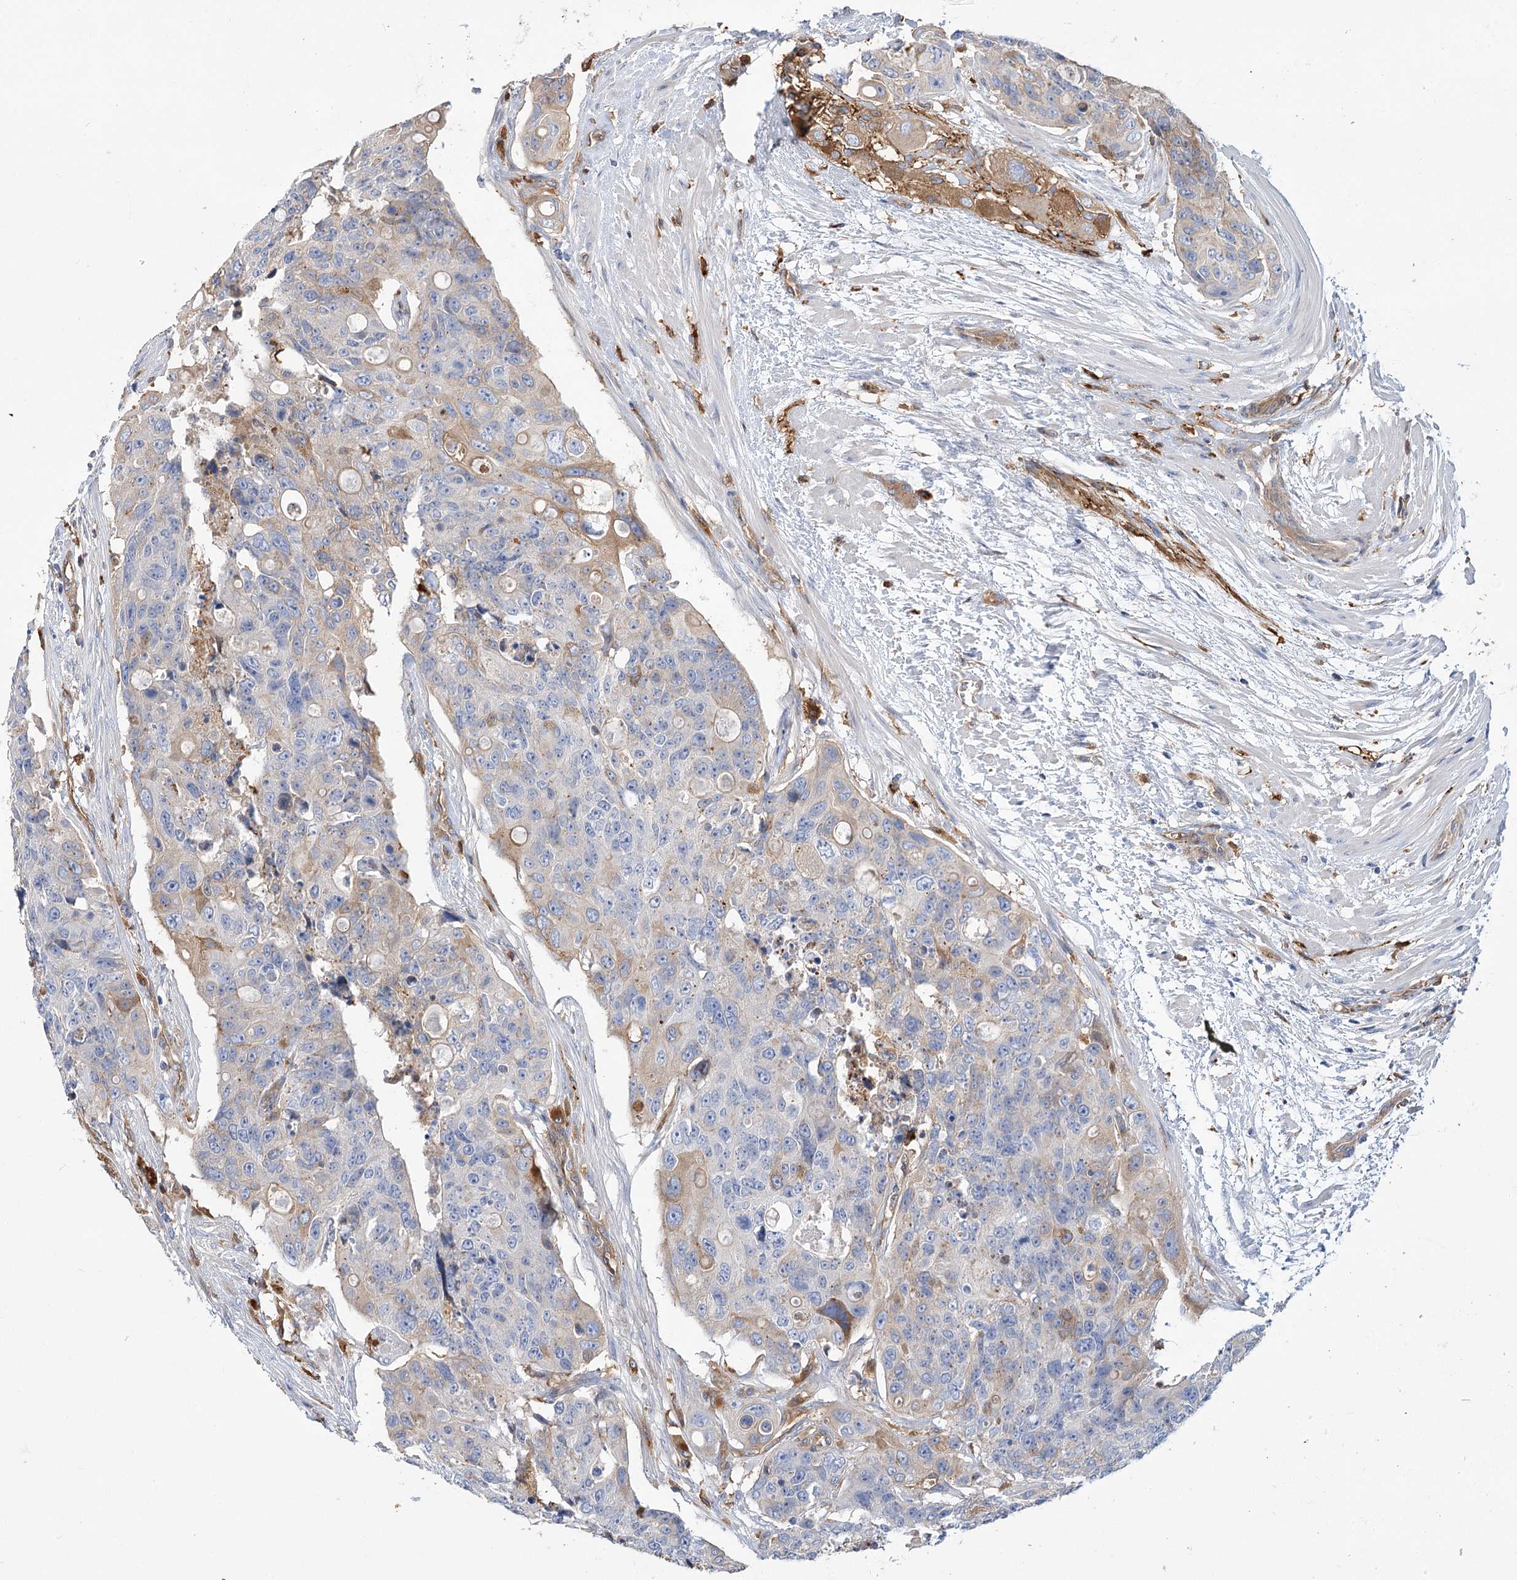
{"staining": {"intensity": "weak", "quantity": "<25%", "location": "cytoplasmic/membranous"}, "tissue": "colorectal cancer", "cell_type": "Tumor cells", "image_type": "cancer", "snomed": [{"axis": "morphology", "description": "Adenocarcinoma, NOS"}, {"axis": "topography", "description": "Colon"}], "caption": "Immunohistochemical staining of colorectal cancer (adenocarcinoma) demonstrates no significant staining in tumor cells.", "gene": "GUSB", "patient": {"sex": "female", "age": 57}}